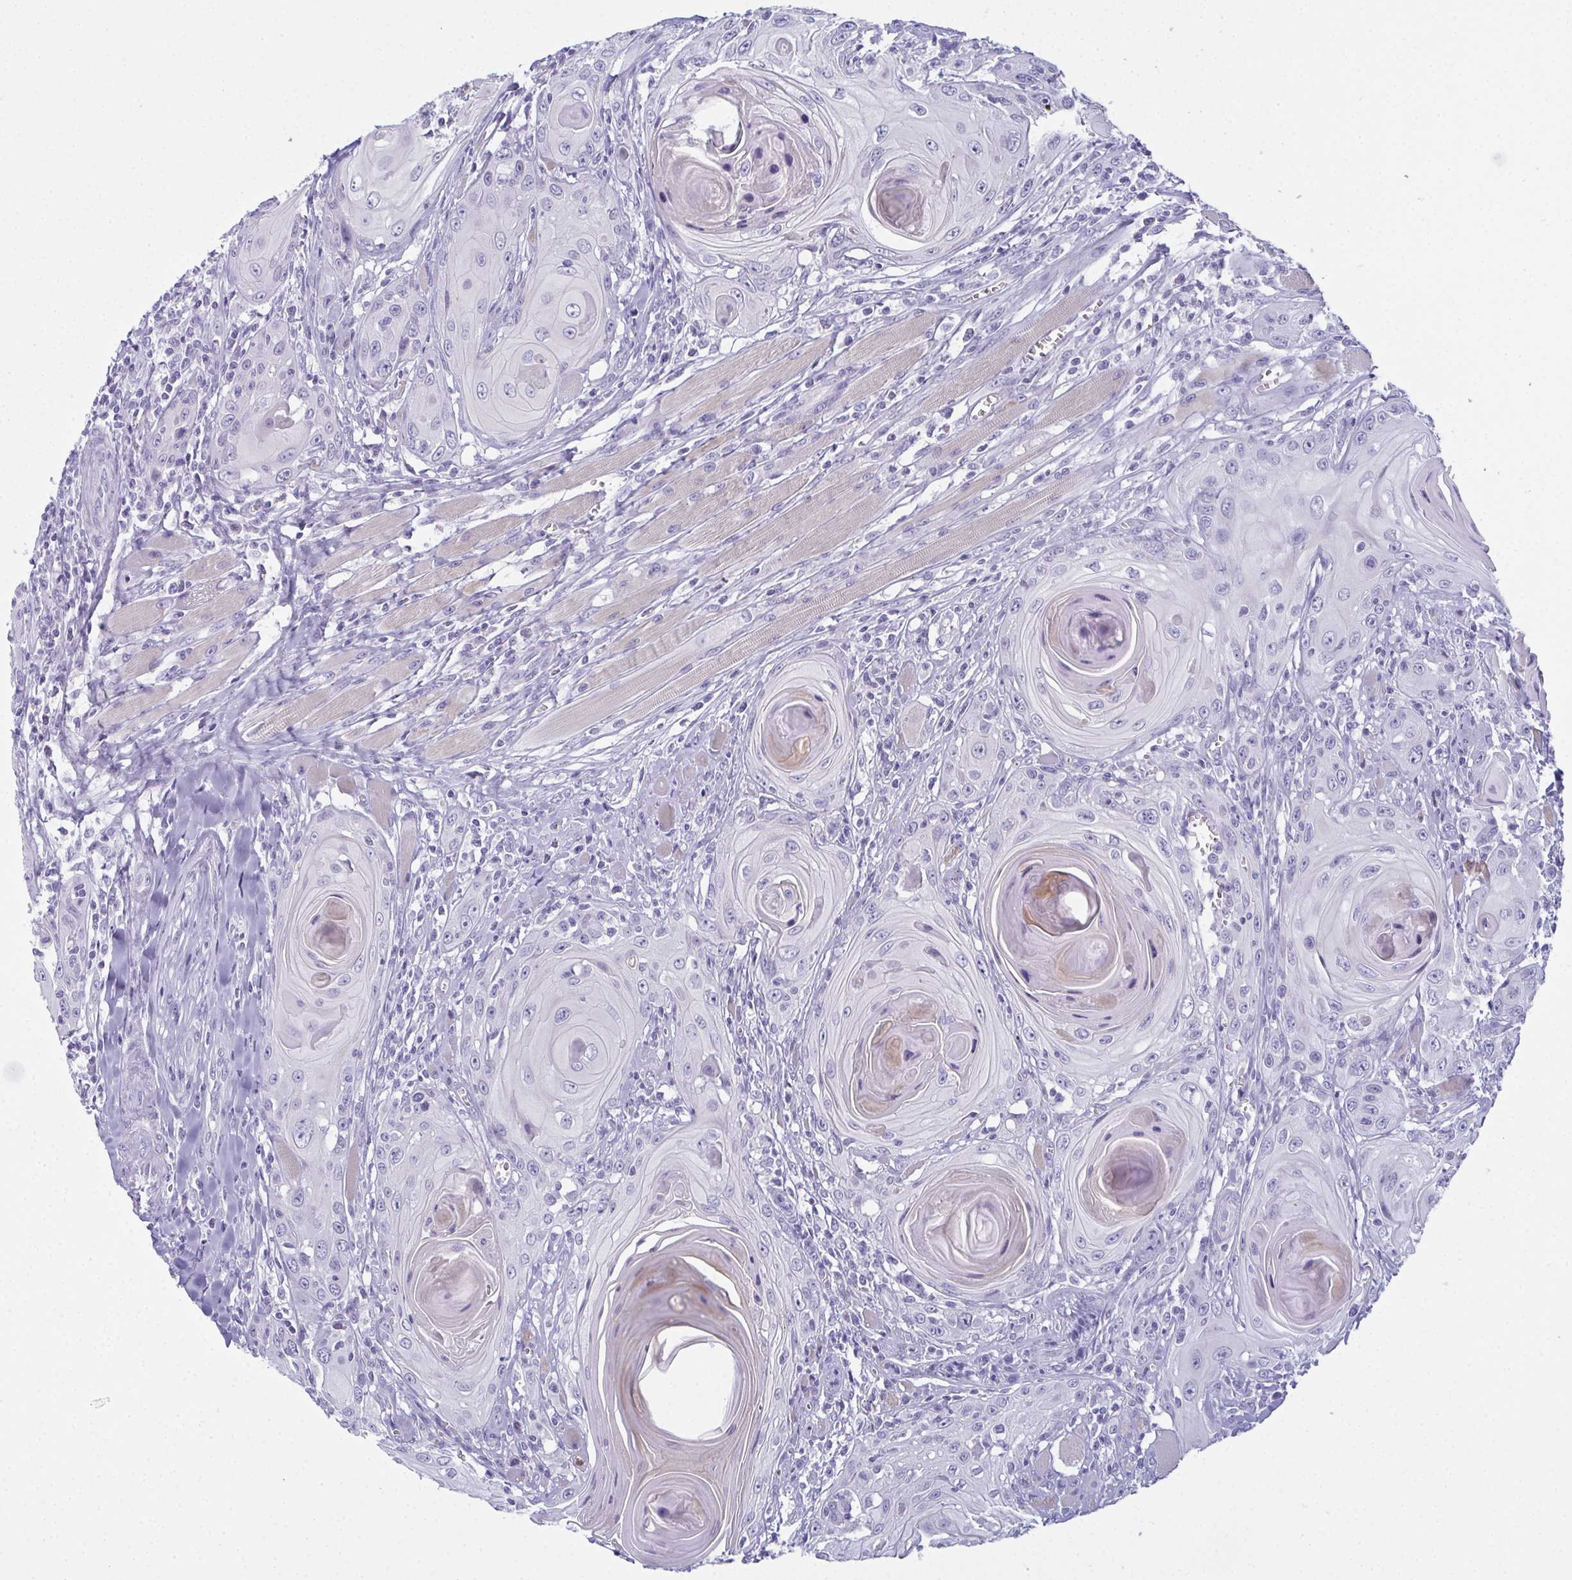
{"staining": {"intensity": "negative", "quantity": "none", "location": "none"}, "tissue": "head and neck cancer", "cell_type": "Tumor cells", "image_type": "cancer", "snomed": [{"axis": "morphology", "description": "Squamous cell carcinoma, NOS"}, {"axis": "topography", "description": "Head-Neck"}], "caption": "Immunohistochemistry of head and neck squamous cell carcinoma demonstrates no positivity in tumor cells.", "gene": "SLC36A2", "patient": {"sex": "female", "age": 80}}